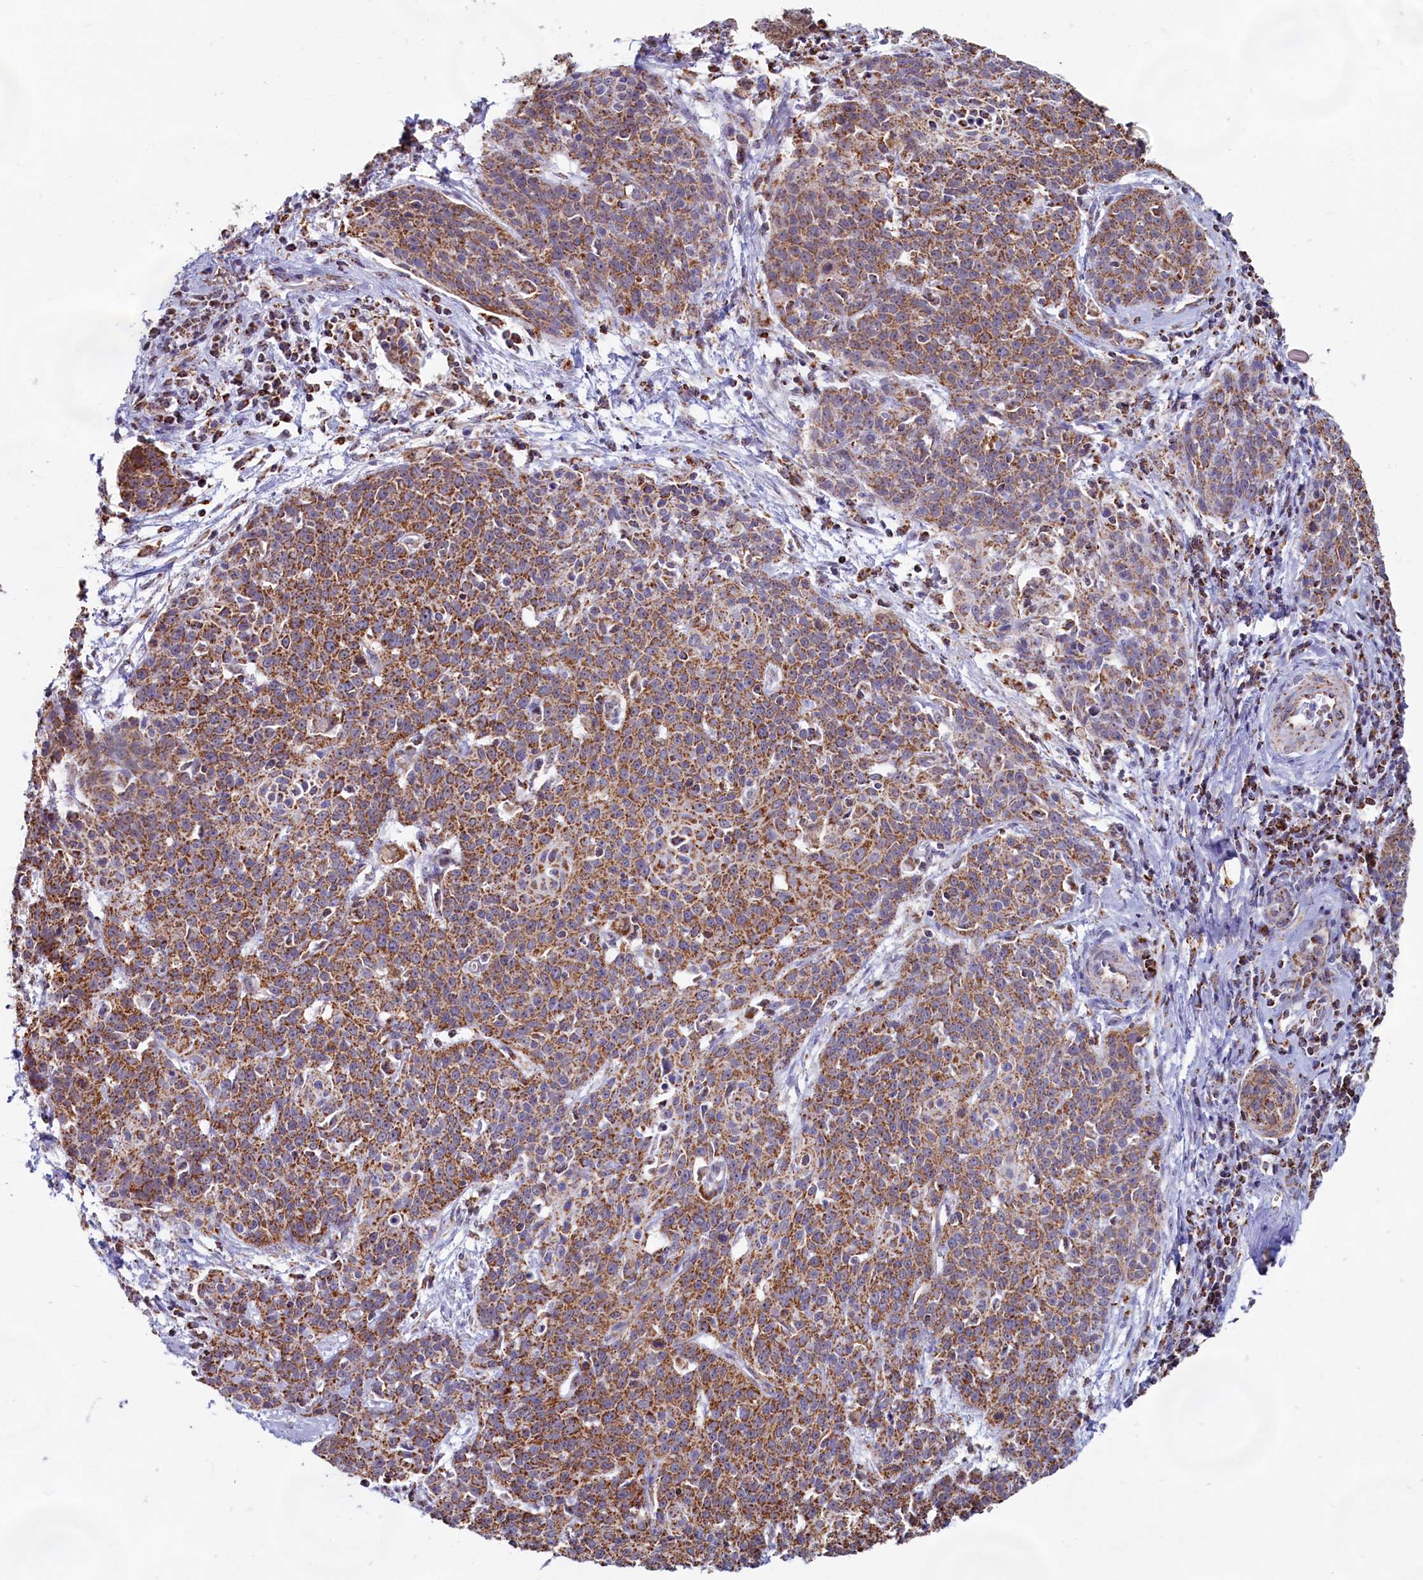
{"staining": {"intensity": "moderate", "quantity": ">75%", "location": "cytoplasmic/membranous"}, "tissue": "cervical cancer", "cell_type": "Tumor cells", "image_type": "cancer", "snomed": [{"axis": "morphology", "description": "Squamous cell carcinoma, NOS"}, {"axis": "topography", "description": "Cervix"}], "caption": "Protein staining of squamous cell carcinoma (cervical) tissue demonstrates moderate cytoplasmic/membranous positivity in approximately >75% of tumor cells.", "gene": "C1D", "patient": {"sex": "female", "age": 38}}